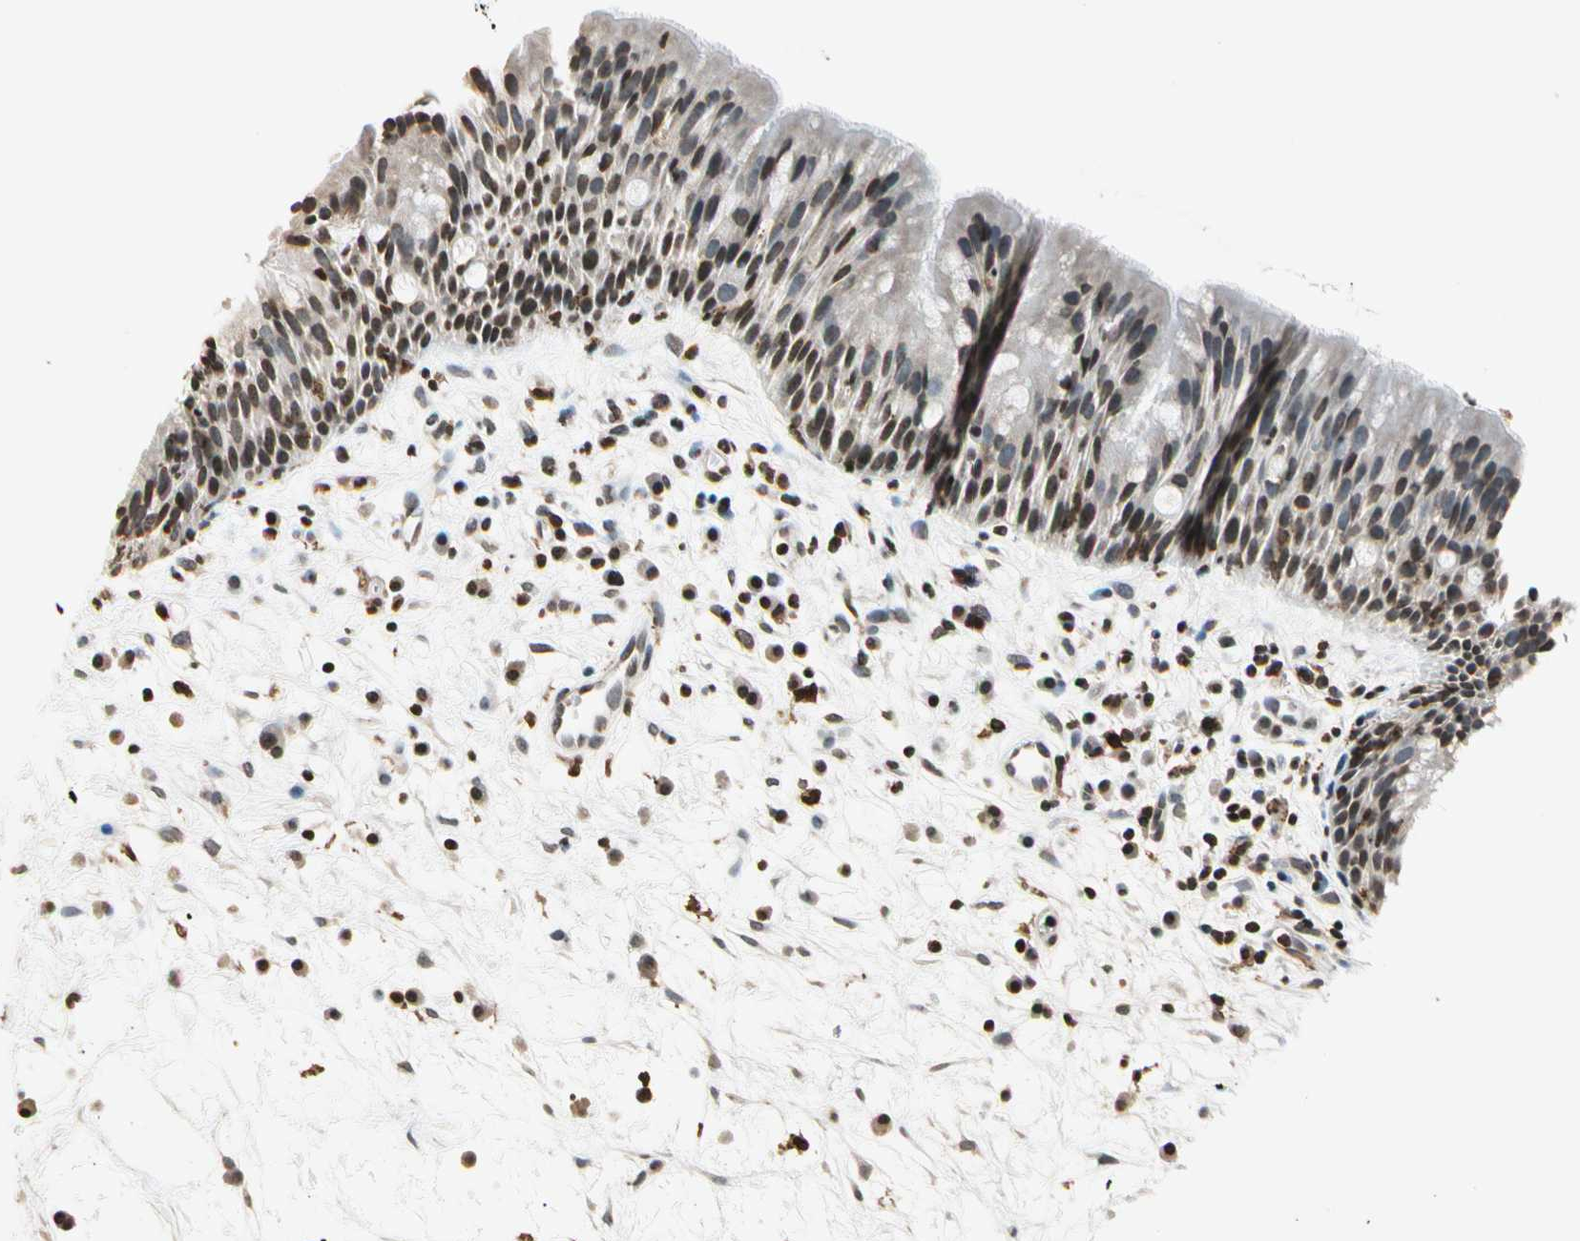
{"staining": {"intensity": "moderate", "quantity": ">75%", "location": "nuclear"}, "tissue": "nasopharynx", "cell_type": "Respiratory epithelial cells", "image_type": "normal", "snomed": [{"axis": "morphology", "description": "Normal tissue, NOS"}, {"axis": "morphology", "description": "Inflammation, NOS"}, {"axis": "morphology", "description": "Malignant melanoma, Metastatic site"}, {"axis": "topography", "description": "Nasopharynx"}], "caption": "An IHC micrograph of normal tissue is shown. Protein staining in brown labels moderate nuclear positivity in nasopharynx within respiratory epithelial cells. The staining was performed using DAB, with brown indicating positive protein expression. Nuclei are stained blue with hematoxylin.", "gene": "FER", "patient": {"sex": "female", "age": 55}}